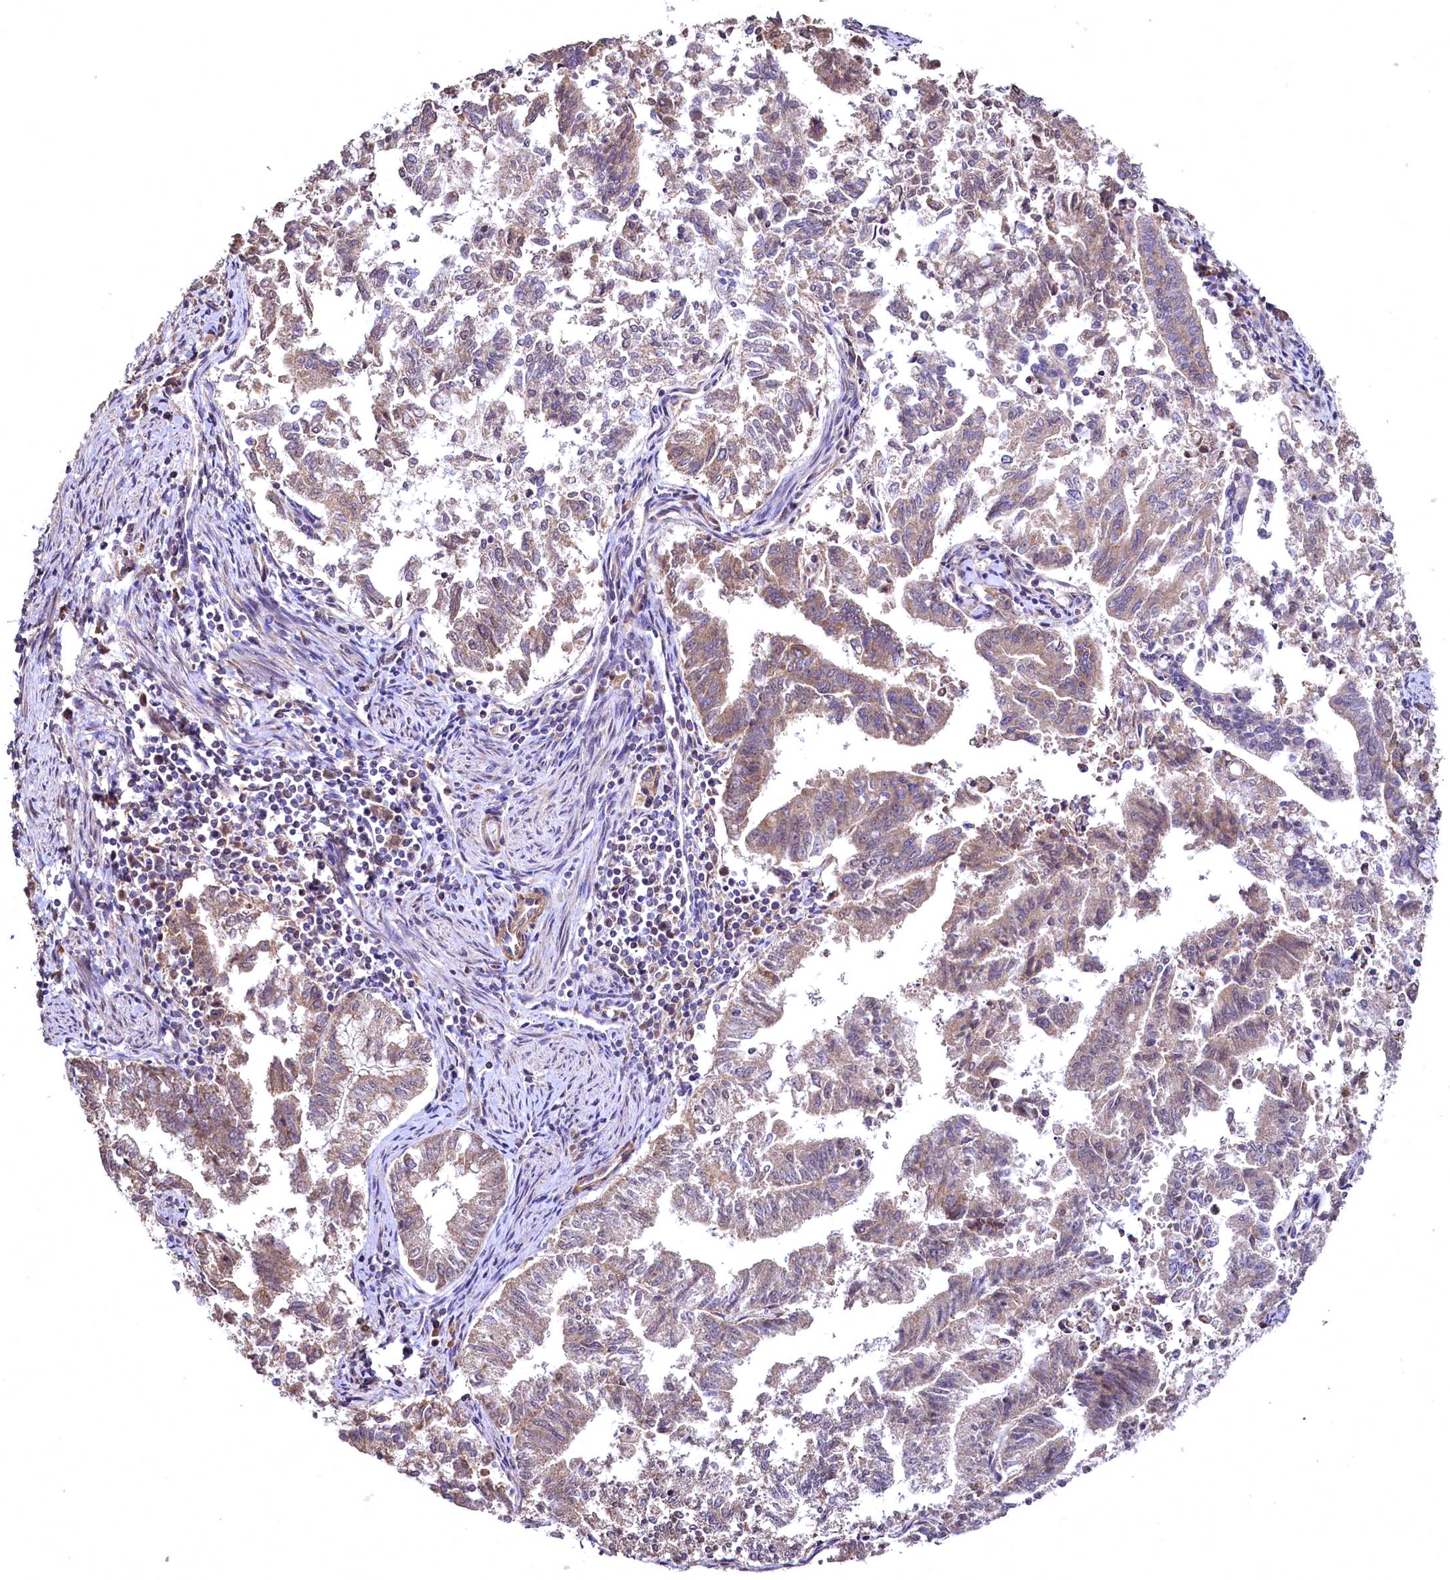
{"staining": {"intensity": "moderate", "quantity": ">75%", "location": "cytoplasmic/membranous"}, "tissue": "endometrial cancer", "cell_type": "Tumor cells", "image_type": "cancer", "snomed": [{"axis": "morphology", "description": "Adenocarcinoma, NOS"}, {"axis": "topography", "description": "Endometrium"}], "caption": "Immunohistochemistry staining of endometrial cancer (adenocarcinoma), which reveals medium levels of moderate cytoplasmic/membranous expression in approximately >75% of tumor cells indicating moderate cytoplasmic/membranous protein staining. The staining was performed using DAB (3,3'-diaminobenzidine) (brown) for protein detection and nuclei were counterstained in hematoxylin (blue).", "gene": "TBCEL", "patient": {"sex": "female", "age": 79}}